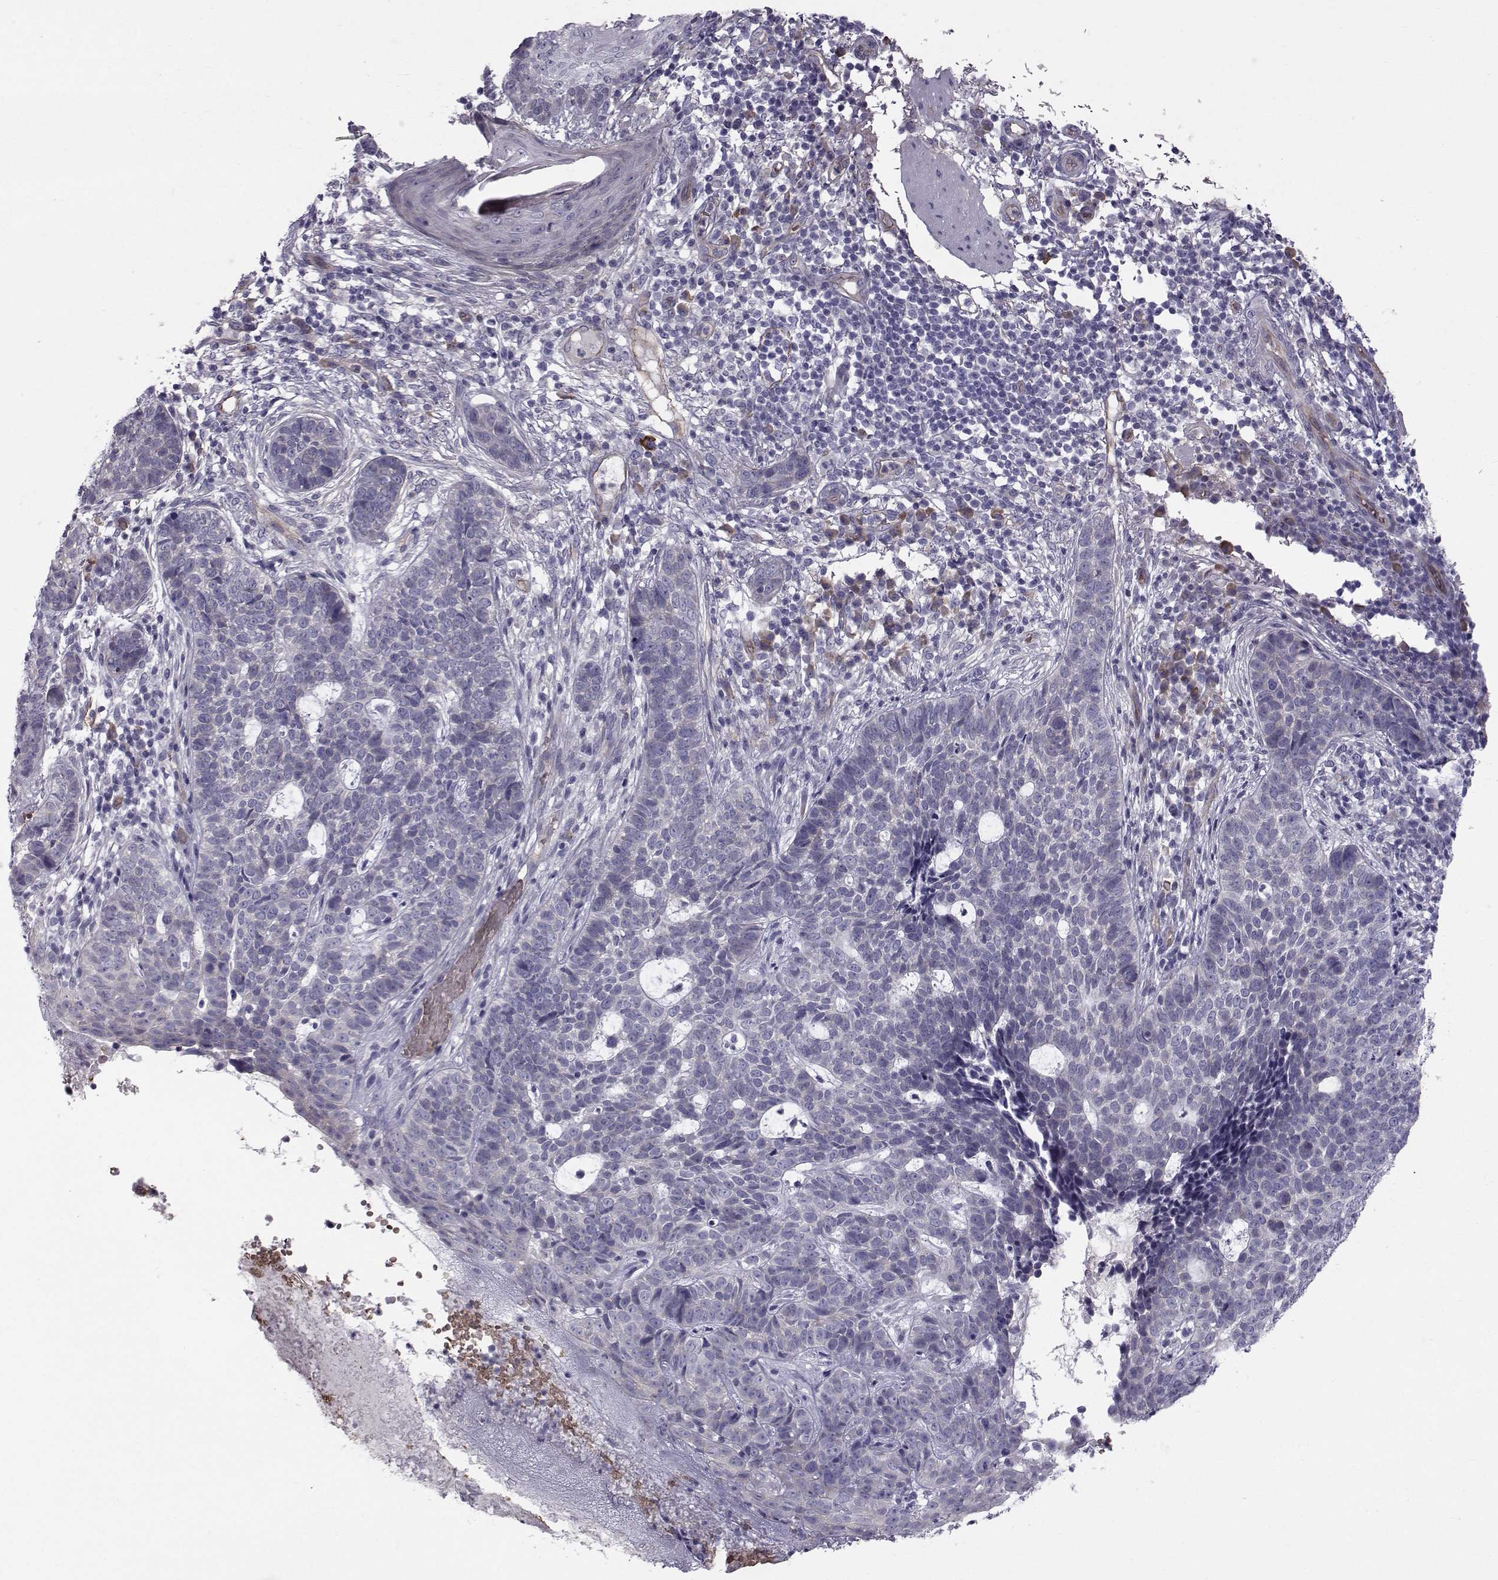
{"staining": {"intensity": "weak", "quantity": "<25%", "location": "cytoplasmic/membranous"}, "tissue": "skin cancer", "cell_type": "Tumor cells", "image_type": "cancer", "snomed": [{"axis": "morphology", "description": "Basal cell carcinoma"}, {"axis": "topography", "description": "Skin"}], "caption": "The photomicrograph demonstrates no staining of tumor cells in skin basal cell carcinoma. The staining is performed using DAB brown chromogen with nuclei counter-stained in using hematoxylin.", "gene": "QPCT", "patient": {"sex": "female", "age": 69}}